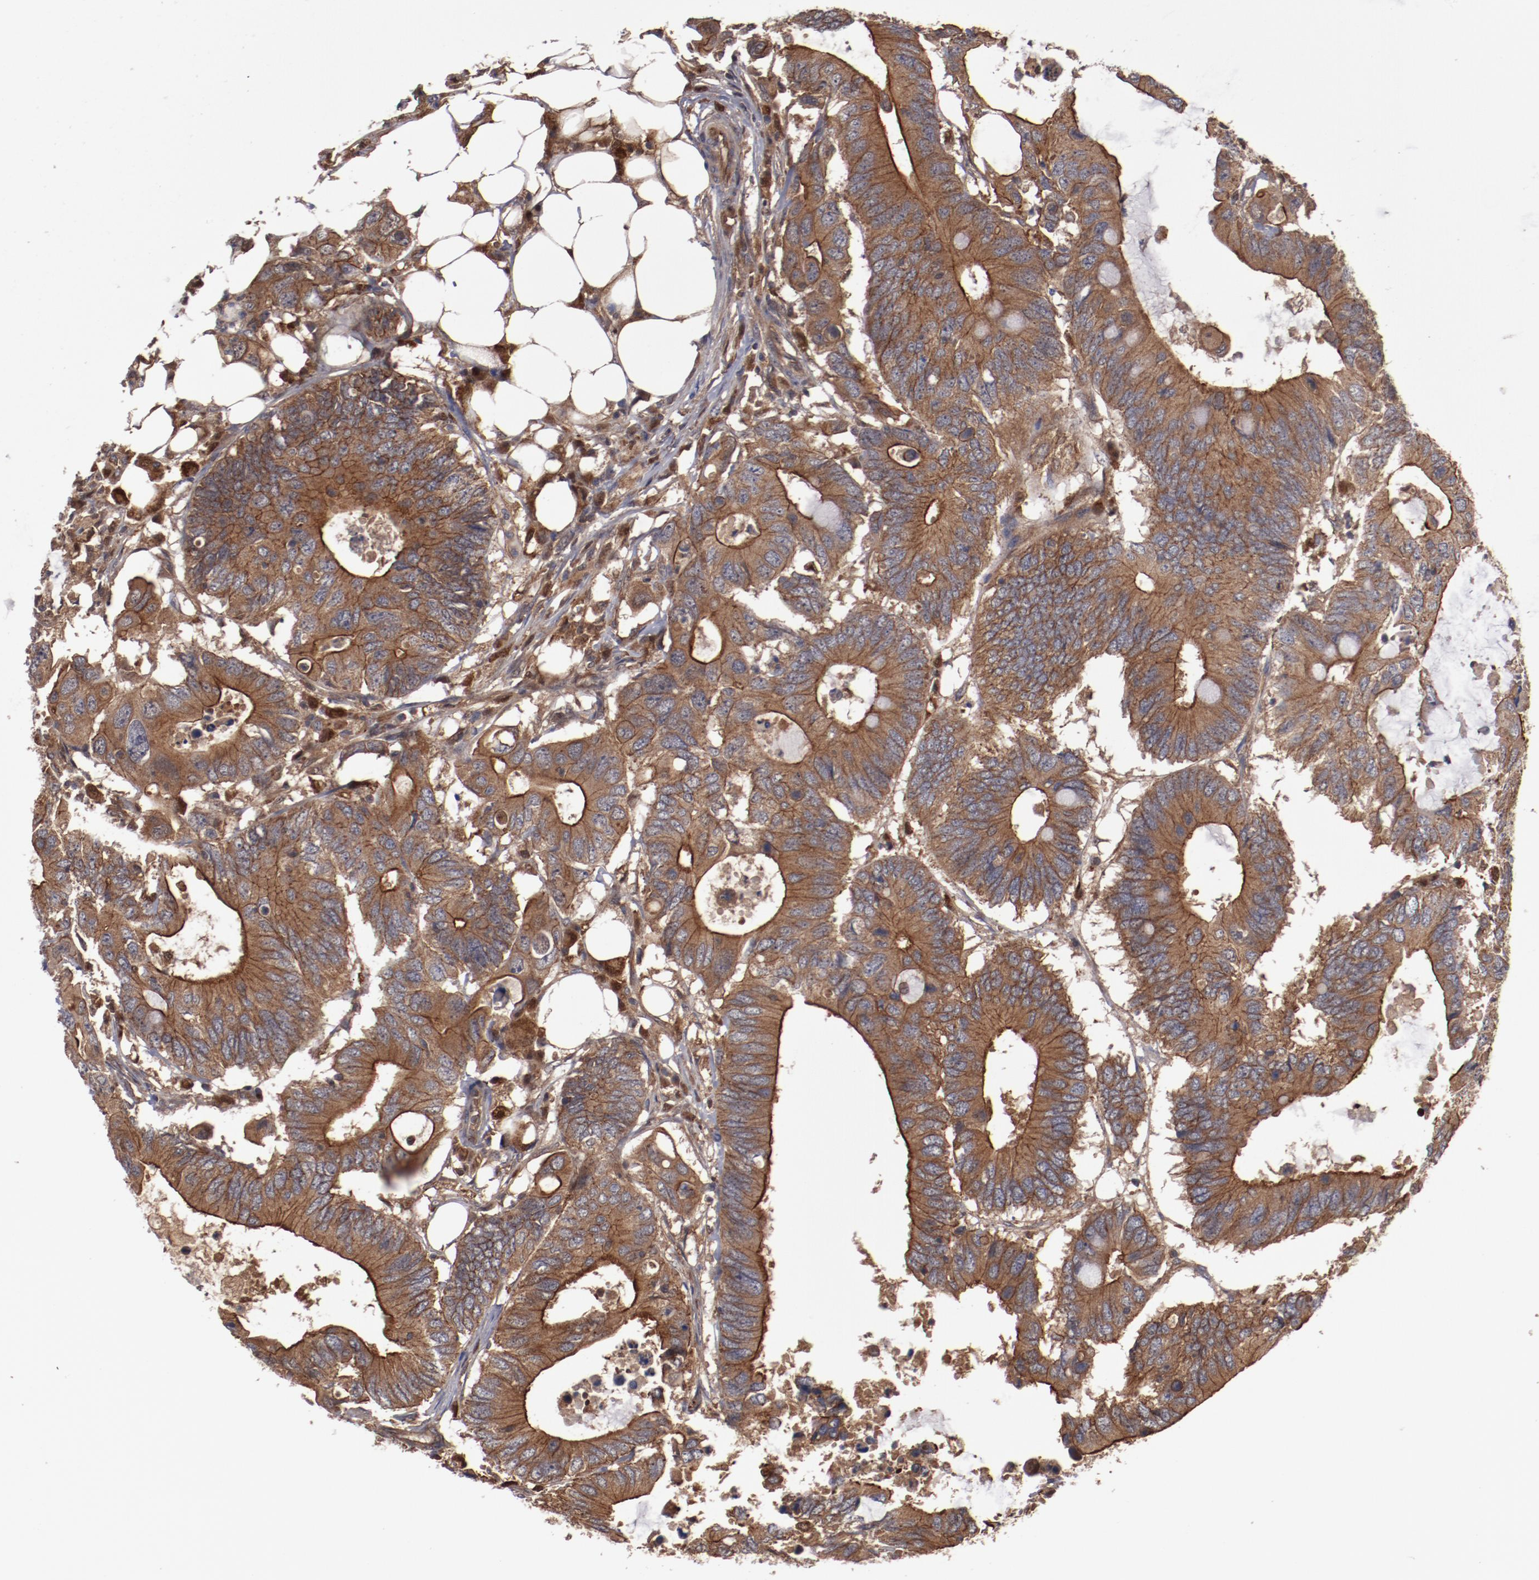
{"staining": {"intensity": "strong", "quantity": ">75%", "location": "cytoplasmic/membranous"}, "tissue": "colorectal cancer", "cell_type": "Tumor cells", "image_type": "cancer", "snomed": [{"axis": "morphology", "description": "Adenocarcinoma, NOS"}, {"axis": "topography", "description": "Colon"}], "caption": "Brown immunohistochemical staining in colorectal cancer (adenocarcinoma) reveals strong cytoplasmic/membranous expression in about >75% of tumor cells.", "gene": "DNAAF2", "patient": {"sex": "male", "age": 71}}